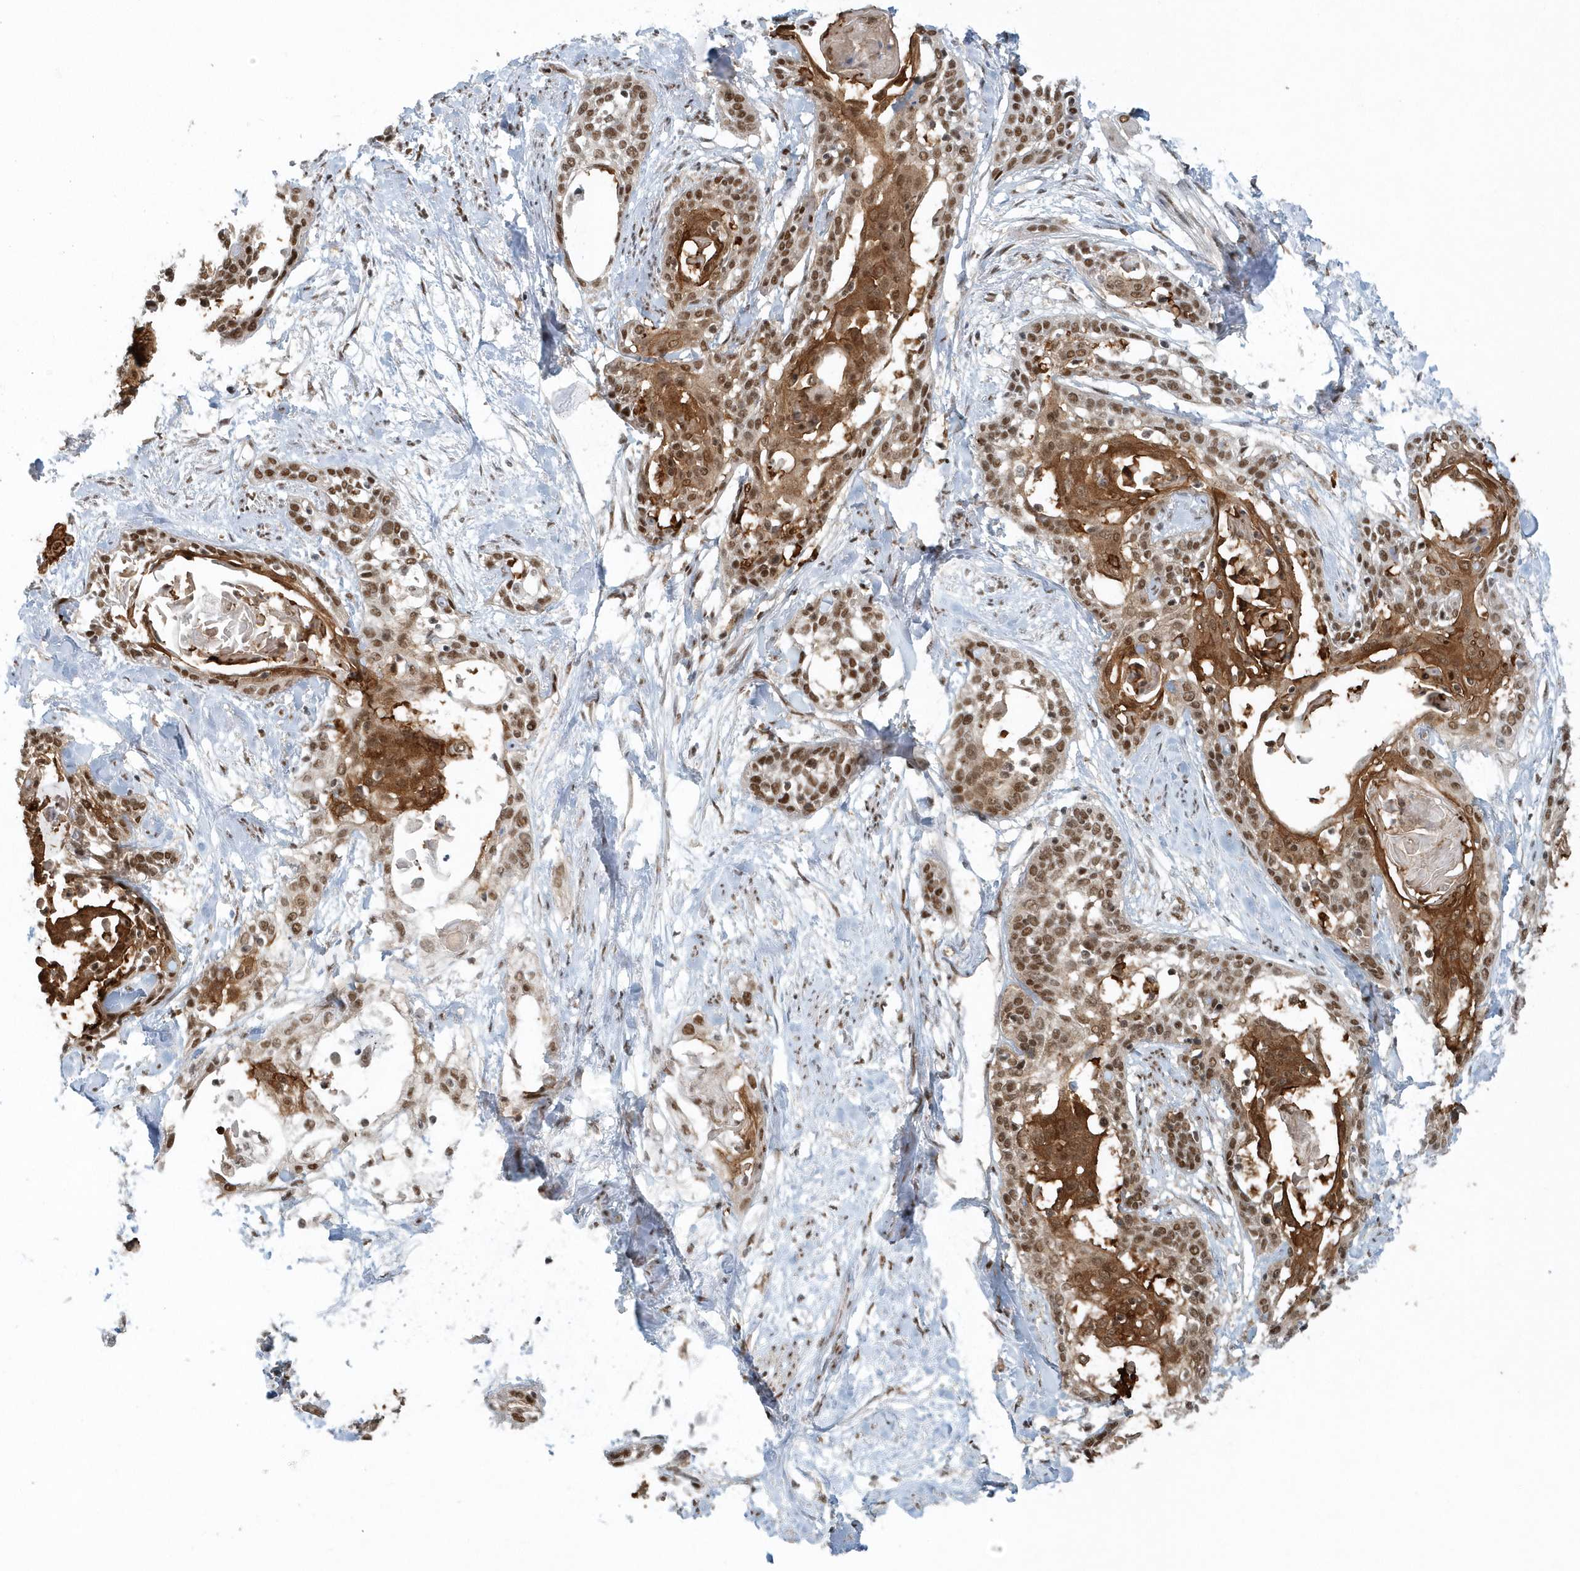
{"staining": {"intensity": "strong", "quantity": ">75%", "location": "cytoplasmic/membranous,nuclear"}, "tissue": "cervical cancer", "cell_type": "Tumor cells", "image_type": "cancer", "snomed": [{"axis": "morphology", "description": "Squamous cell carcinoma, NOS"}, {"axis": "topography", "description": "Cervix"}], "caption": "Cervical squamous cell carcinoma stained for a protein demonstrates strong cytoplasmic/membranous and nuclear positivity in tumor cells.", "gene": "YTHDC1", "patient": {"sex": "female", "age": 57}}